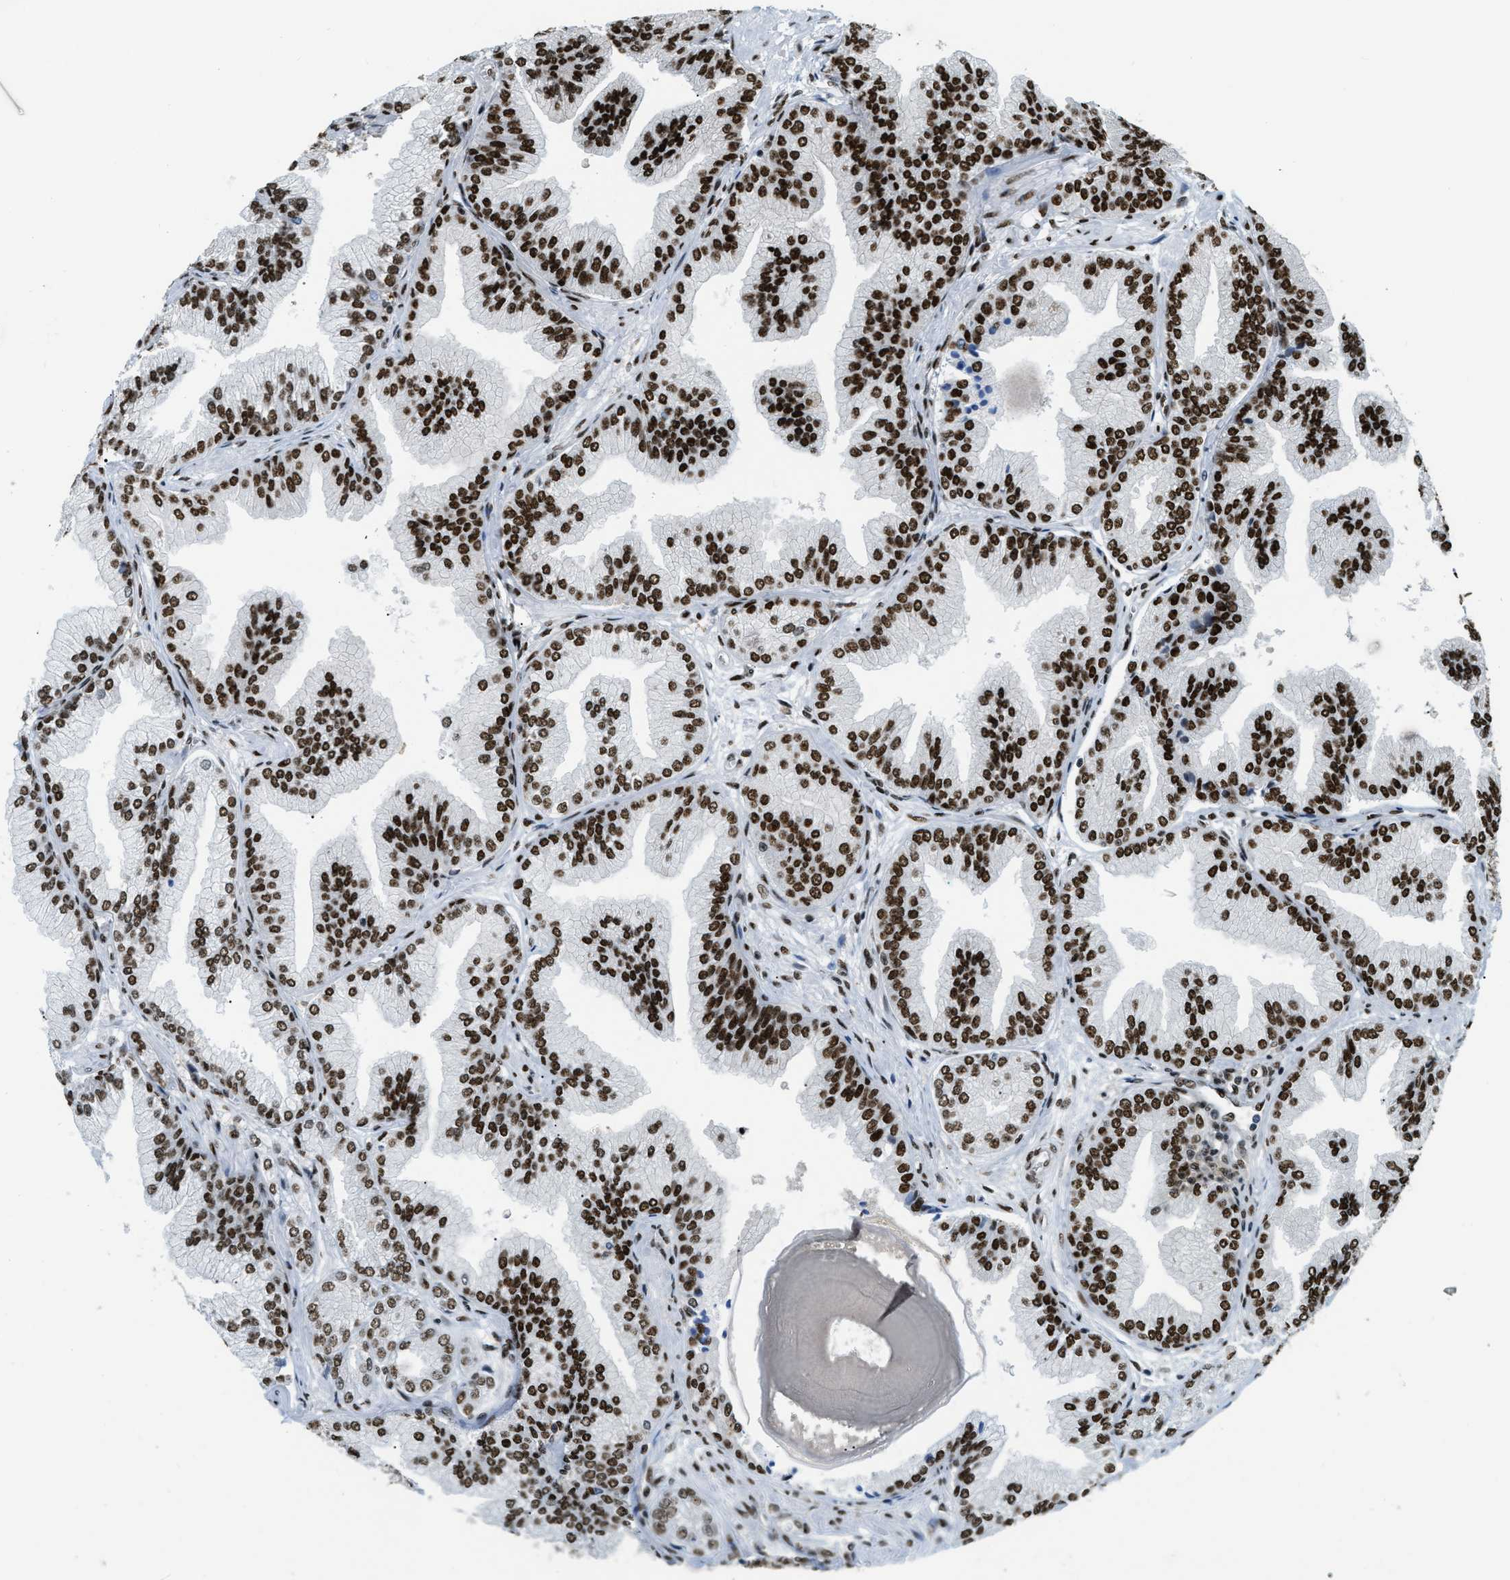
{"staining": {"intensity": "strong", "quantity": ">75%", "location": "nuclear"}, "tissue": "prostate cancer", "cell_type": "Tumor cells", "image_type": "cancer", "snomed": [{"axis": "morphology", "description": "Adenocarcinoma, Low grade"}, {"axis": "topography", "description": "Prostate"}], "caption": "Protein staining exhibits strong nuclear expression in about >75% of tumor cells in prostate adenocarcinoma (low-grade).", "gene": "NUMA1", "patient": {"sex": "male", "age": 52}}